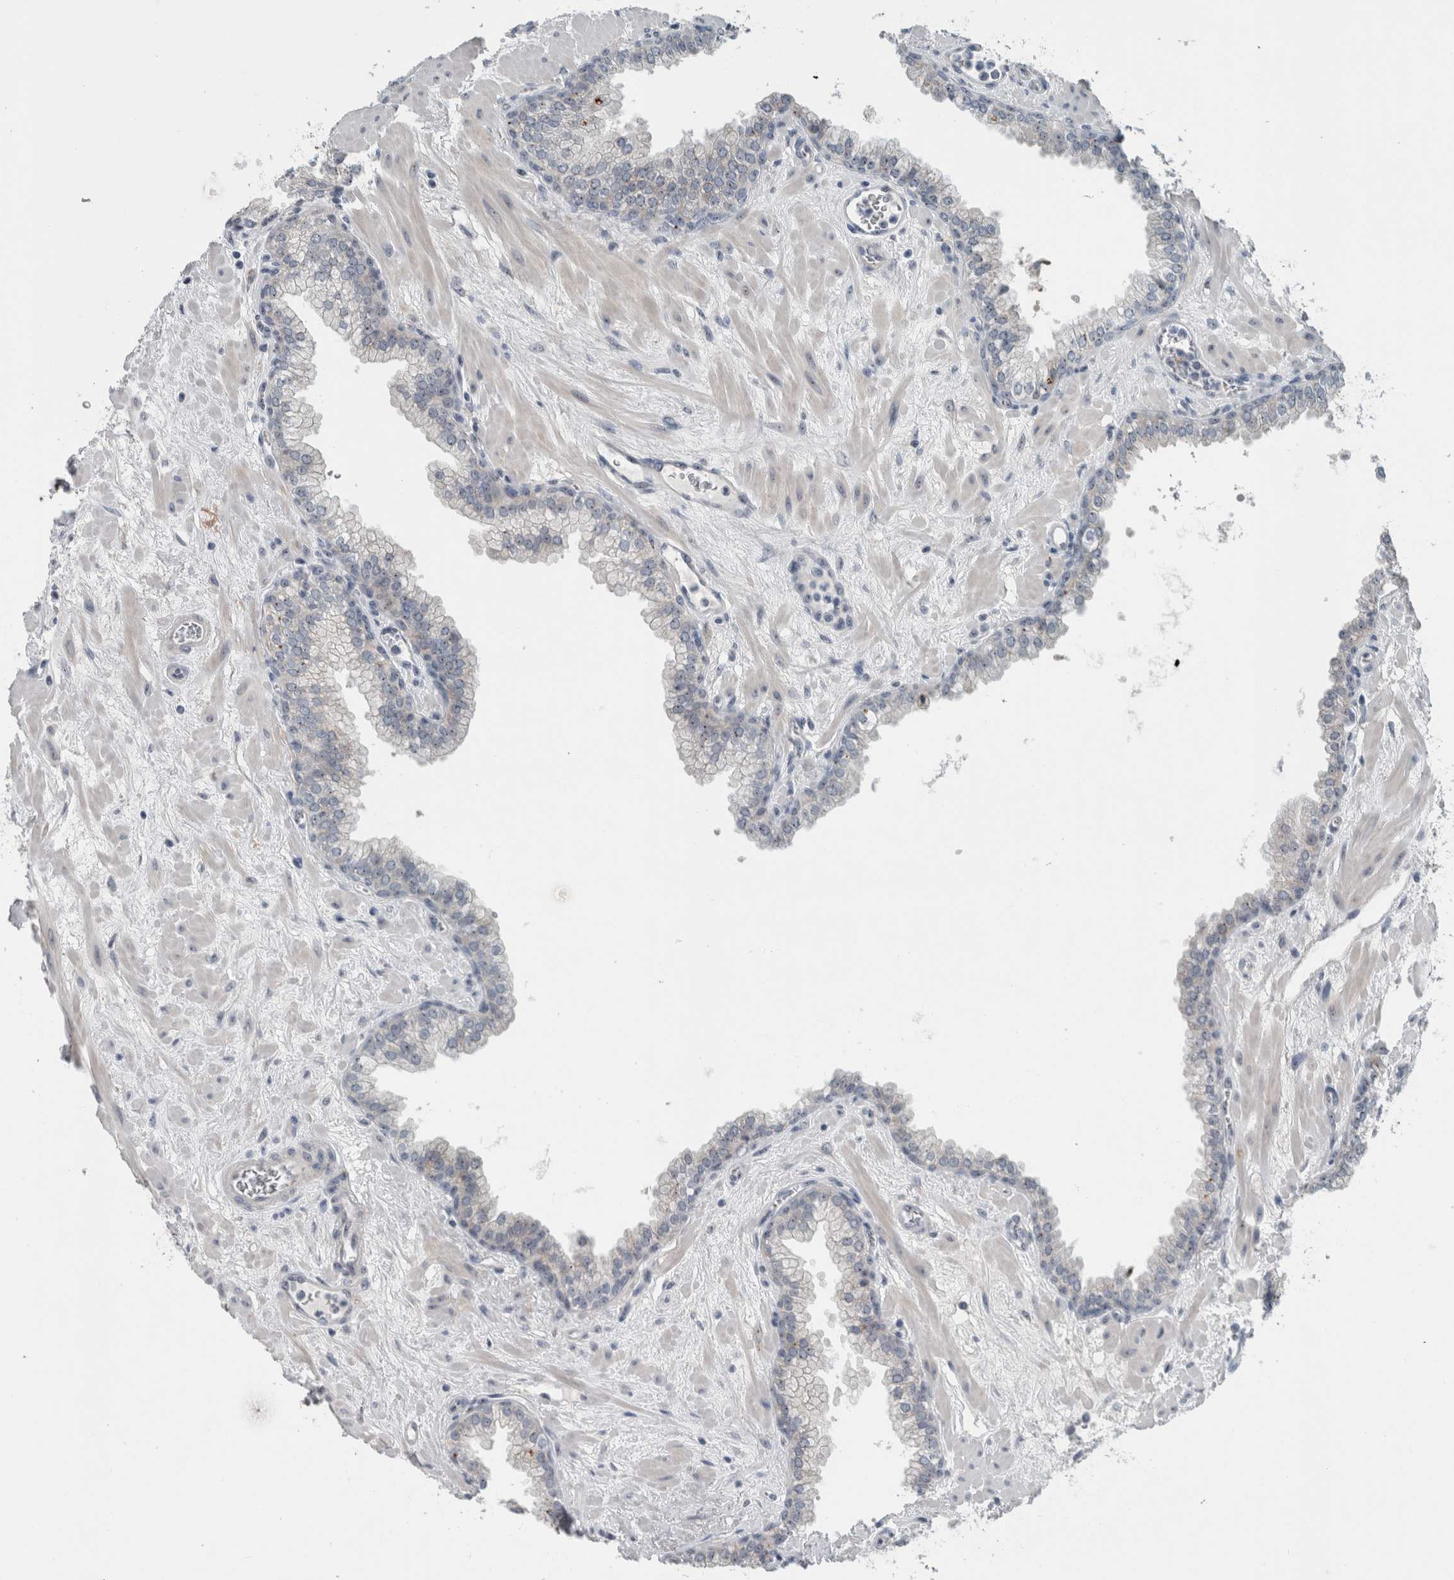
{"staining": {"intensity": "moderate", "quantity": "<25%", "location": "nuclear"}, "tissue": "prostate", "cell_type": "Glandular cells", "image_type": "normal", "snomed": [{"axis": "morphology", "description": "Normal tissue, NOS"}, {"axis": "morphology", "description": "Urothelial carcinoma, Low grade"}, {"axis": "topography", "description": "Urinary bladder"}, {"axis": "topography", "description": "Prostate"}], "caption": "Immunohistochemistry (IHC) staining of benign prostate, which shows low levels of moderate nuclear staining in approximately <25% of glandular cells indicating moderate nuclear protein expression. The staining was performed using DAB (brown) for protein detection and nuclei were counterstained in hematoxylin (blue).", "gene": "UTP6", "patient": {"sex": "male", "age": 60}}